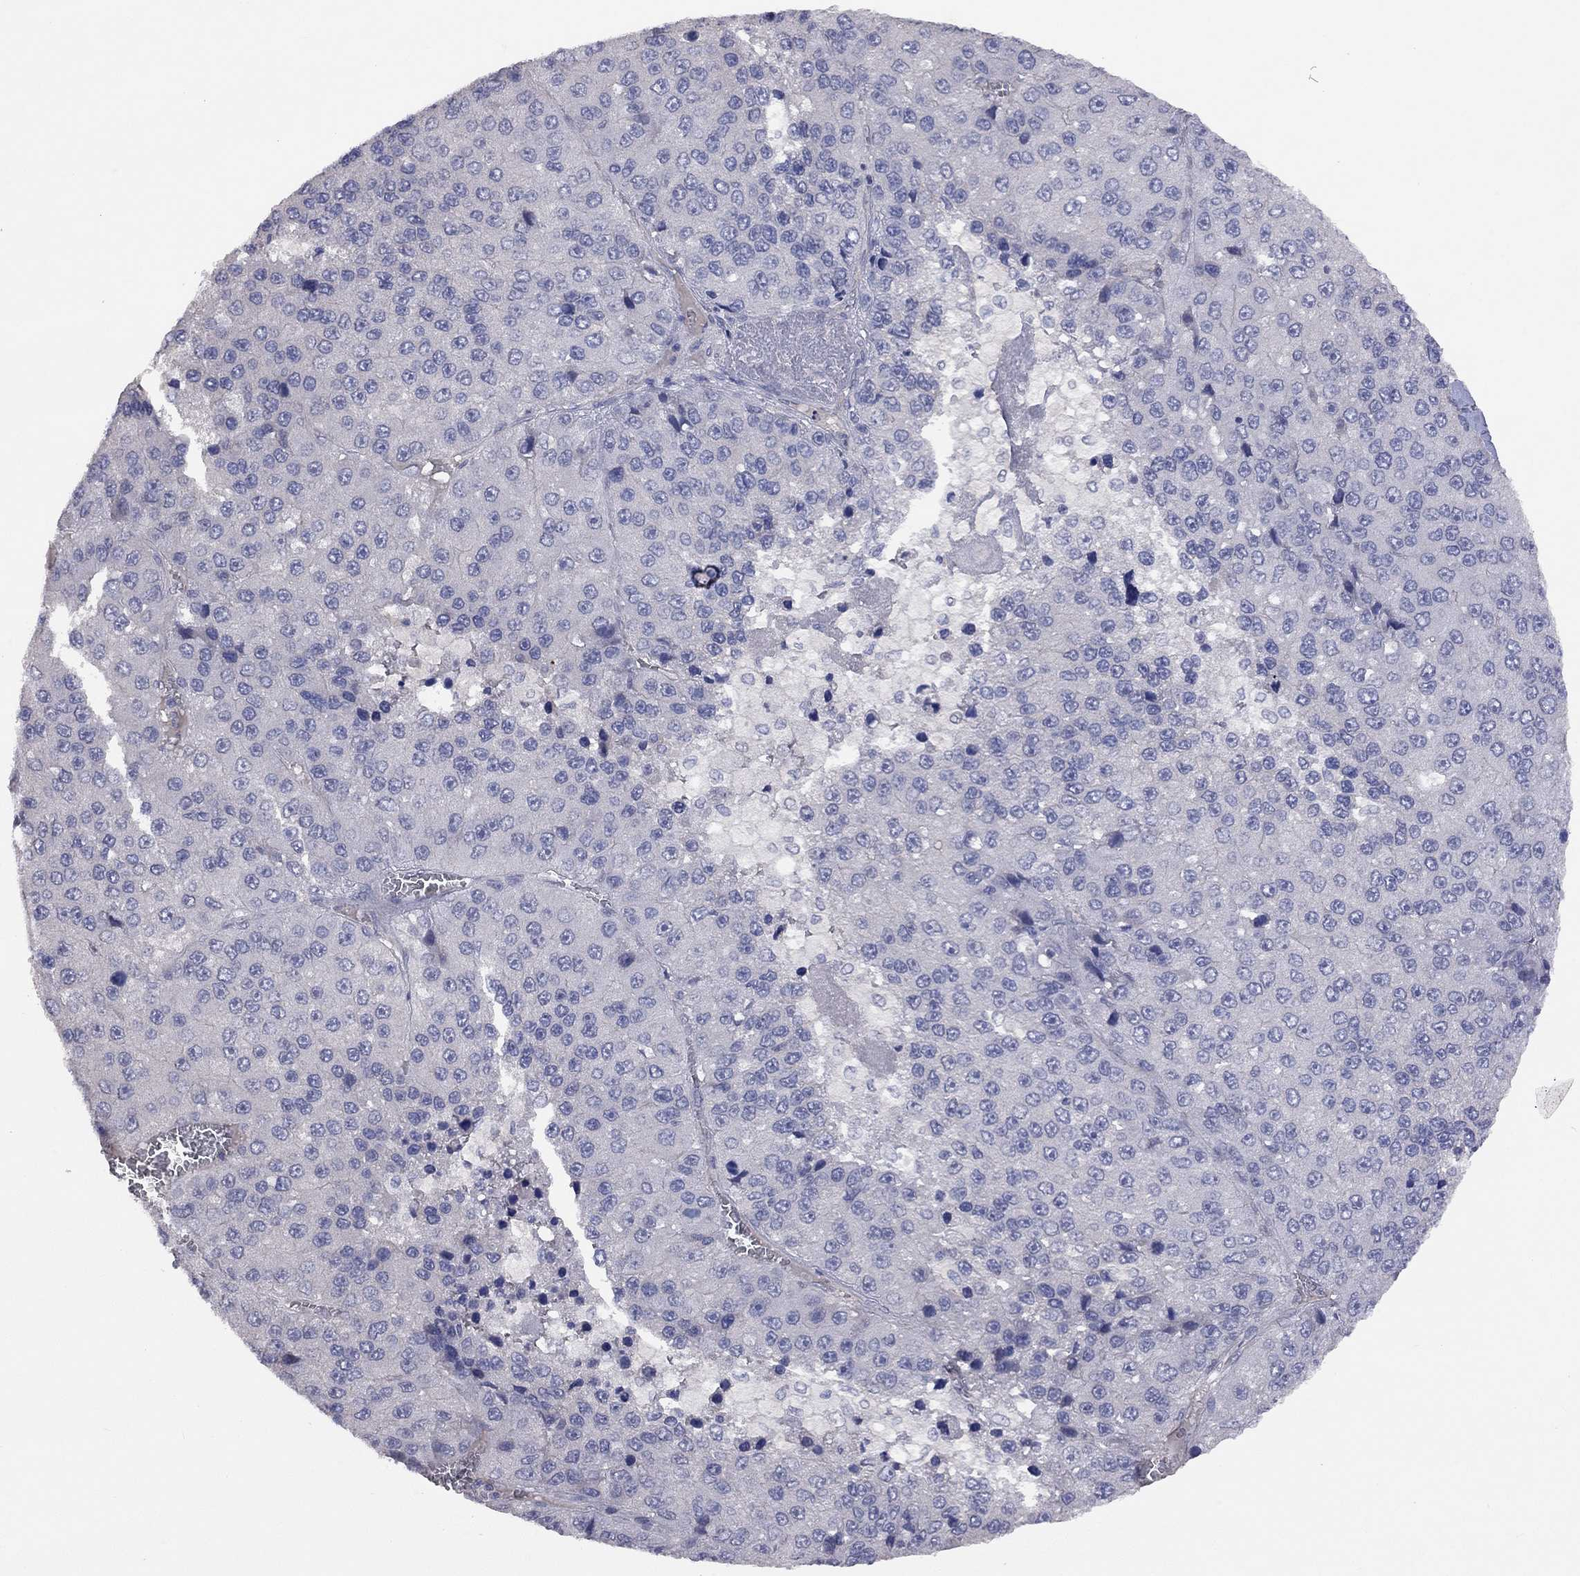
{"staining": {"intensity": "negative", "quantity": "none", "location": "none"}, "tissue": "liver cancer", "cell_type": "Tumor cells", "image_type": "cancer", "snomed": [{"axis": "morphology", "description": "Carcinoma, Hepatocellular, NOS"}, {"axis": "topography", "description": "Liver"}], "caption": "Liver cancer (hepatocellular carcinoma) stained for a protein using immunohistochemistry (IHC) shows no expression tumor cells.", "gene": "KCNB1", "patient": {"sex": "female", "age": 73}}